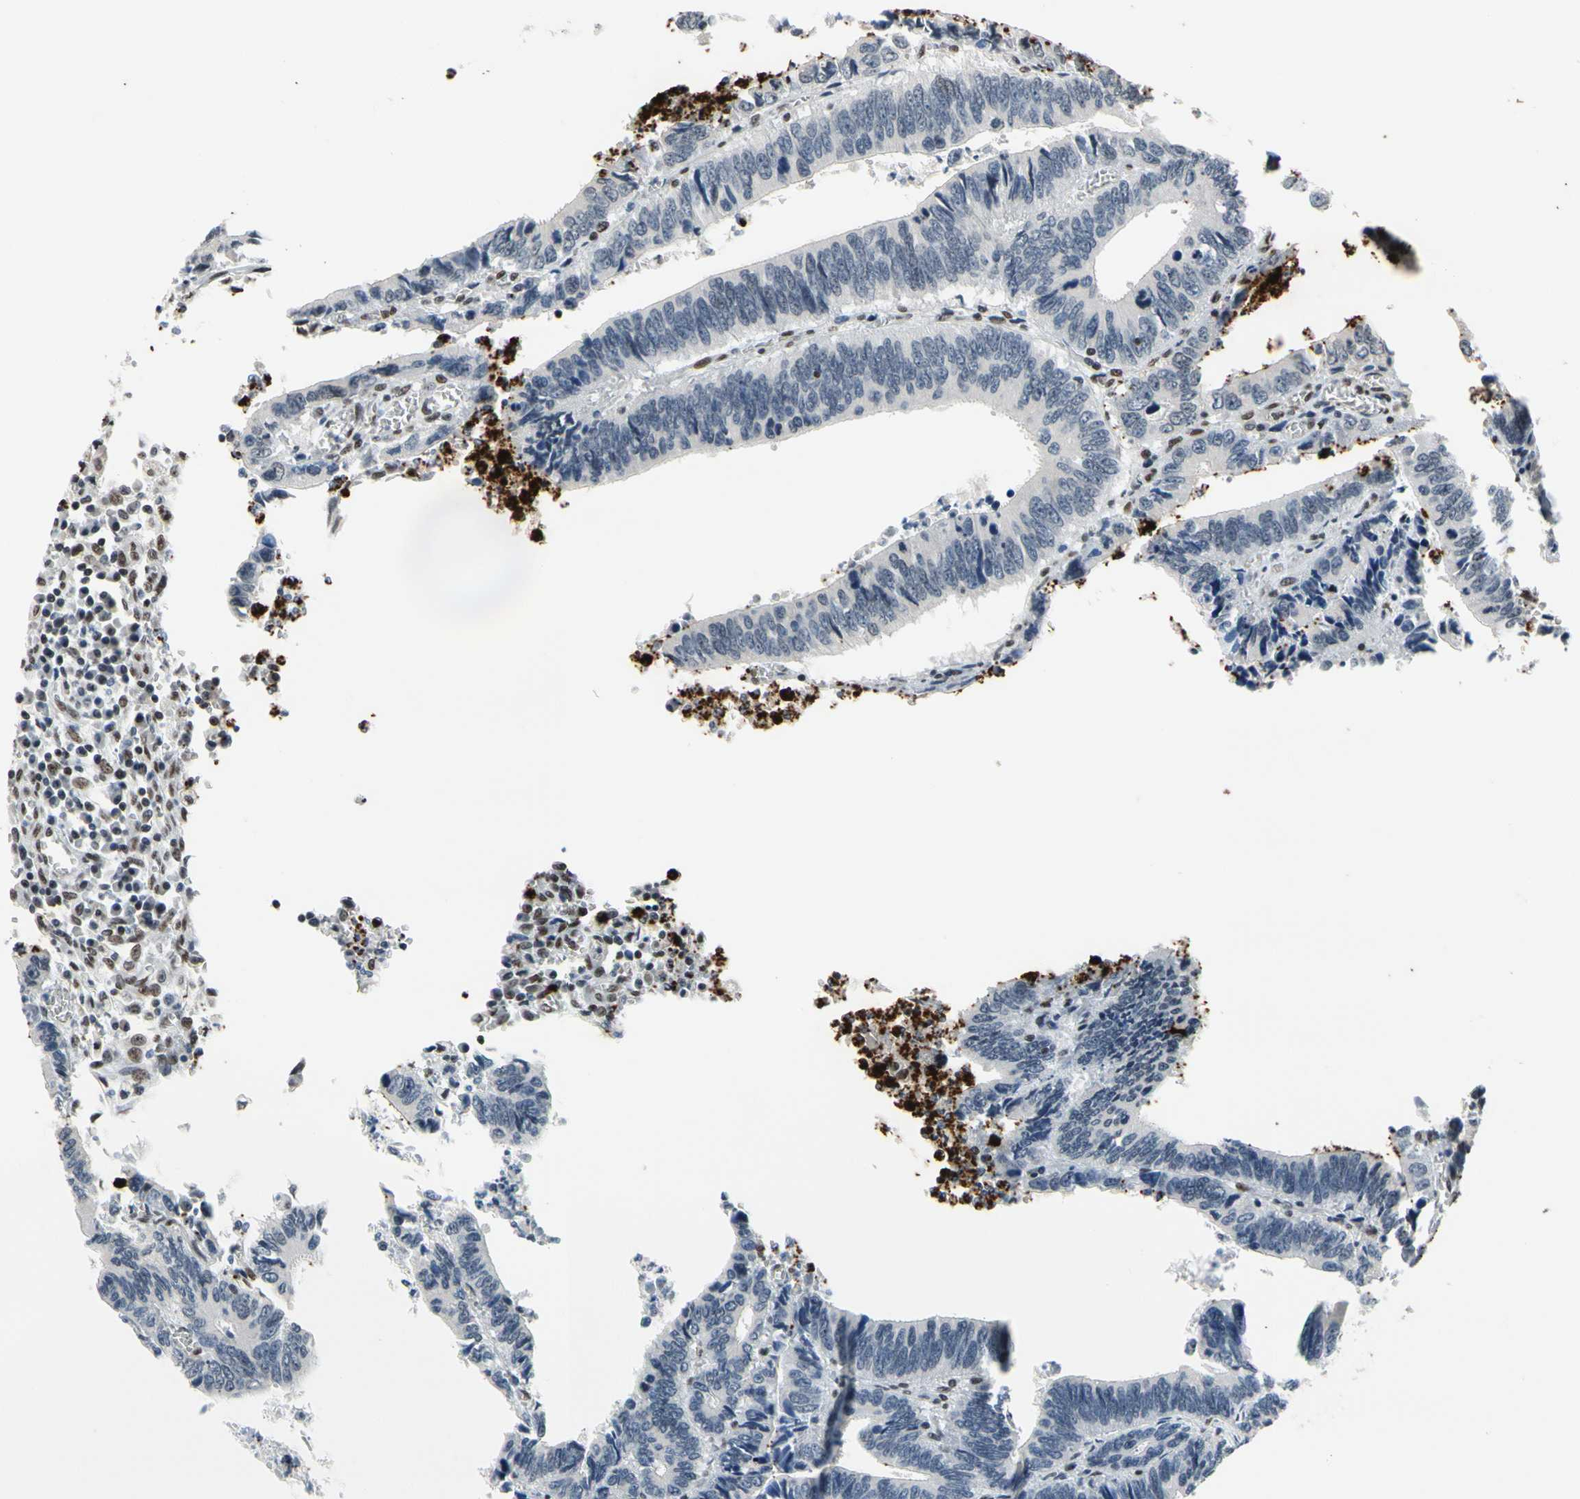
{"staining": {"intensity": "negative", "quantity": "none", "location": "none"}, "tissue": "colorectal cancer", "cell_type": "Tumor cells", "image_type": "cancer", "snomed": [{"axis": "morphology", "description": "Adenocarcinoma, NOS"}, {"axis": "topography", "description": "Colon"}], "caption": "An immunohistochemistry (IHC) micrograph of colorectal cancer (adenocarcinoma) is shown. There is no staining in tumor cells of colorectal cancer (adenocarcinoma).", "gene": "RECQL", "patient": {"sex": "male", "age": 72}}